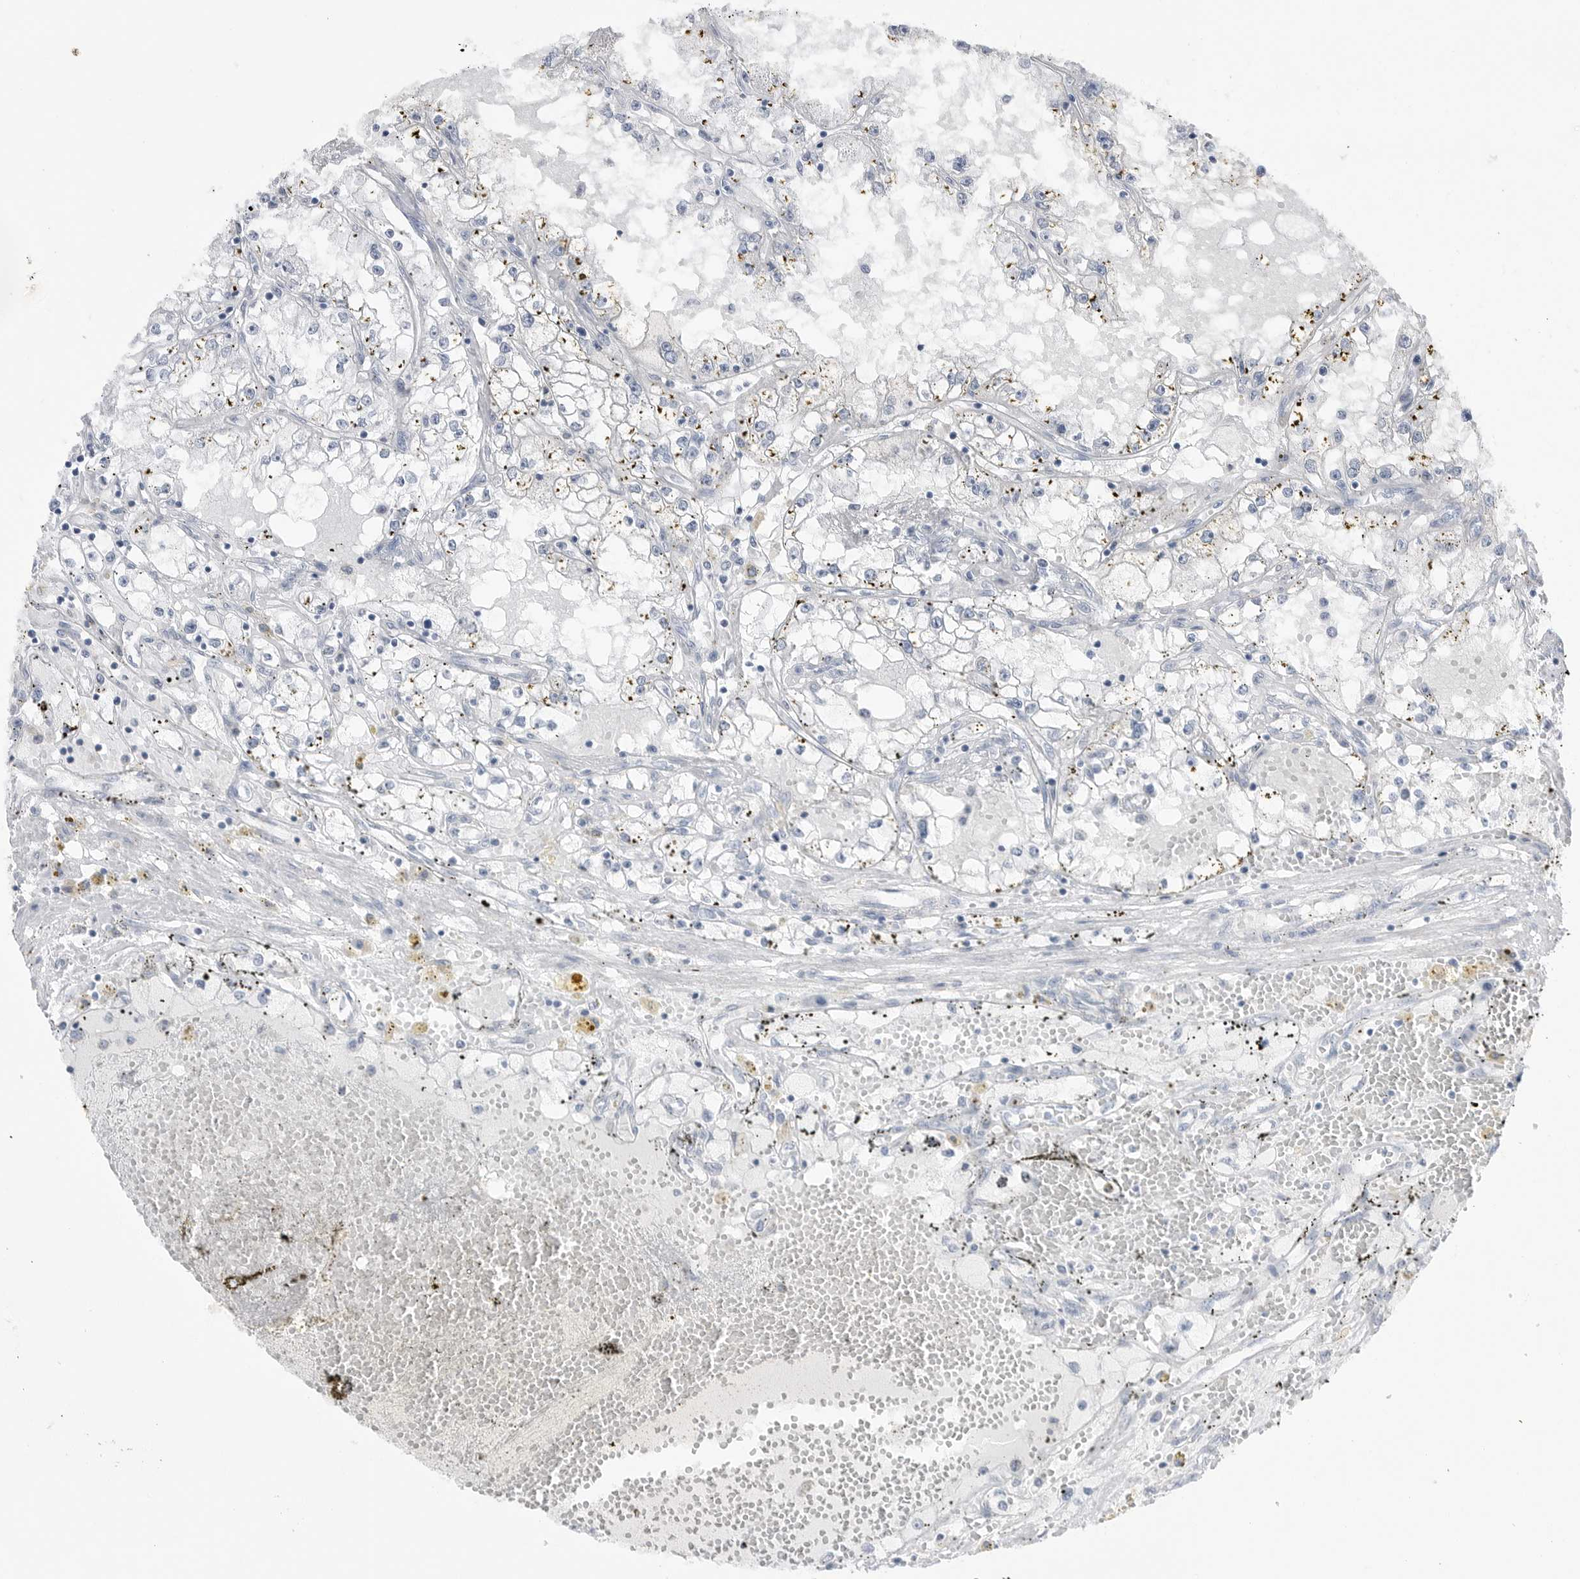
{"staining": {"intensity": "negative", "quantity": "none", "location": "none"}, "tissue": "renal cancer", "cell_type": "Tumor cells", "image_type": "cancer", "snomed": [{"axis": "morphology", "description": "Adenocarcinoma, NOS"}, {"axis": "topography", "description": "Kidney"}], "caption": "Immunohistochemistry (IHC) histopathology image of human adenocarcinoma (renal) stained for a protein (brown), which exhibits no expression in tumor cells.", "gene": "ABHD12", "patient": {"sex": "male", "age": 56}}